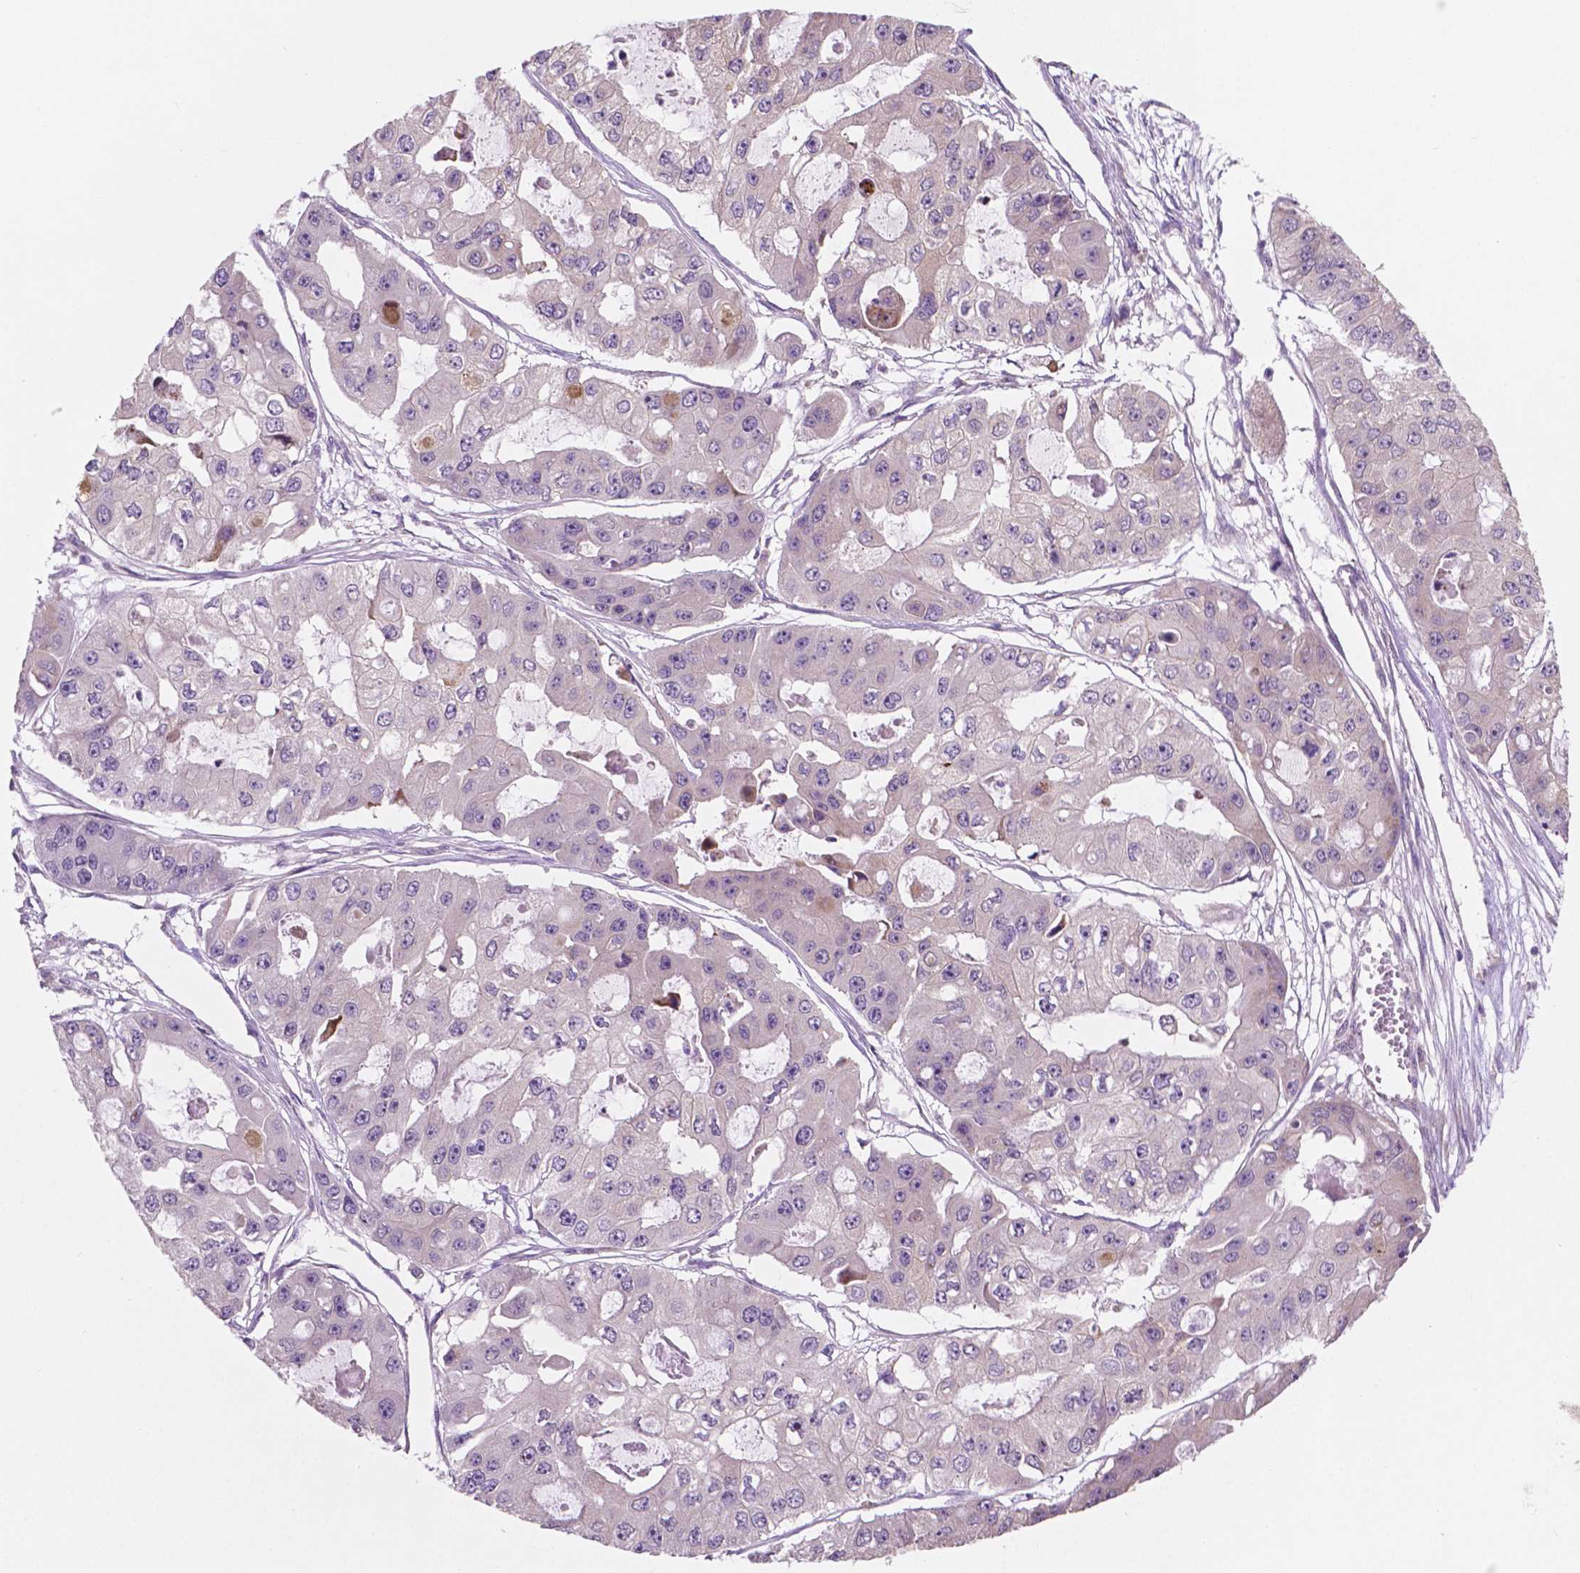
{"staining": {"intensity": "negative", "quantity": "none", "location": "none"}, "tissue": "ovarian cancer", "cell_type": "Tumor cells", "image_type": "cancer", "snomed": [{"axis": "morphology", "description": "Cystadenocarcinoma, serous, NOS"}, {"axis": "topography", "description": "Ovary"}], "caption": "This is an immunohistochemistry (IHC) image of human serous cystadenocarcinoma (ovarian). There is no expression in tumor cells.", "gene": "LRP1B", "patient": {"sex": "female", "age": 56}}